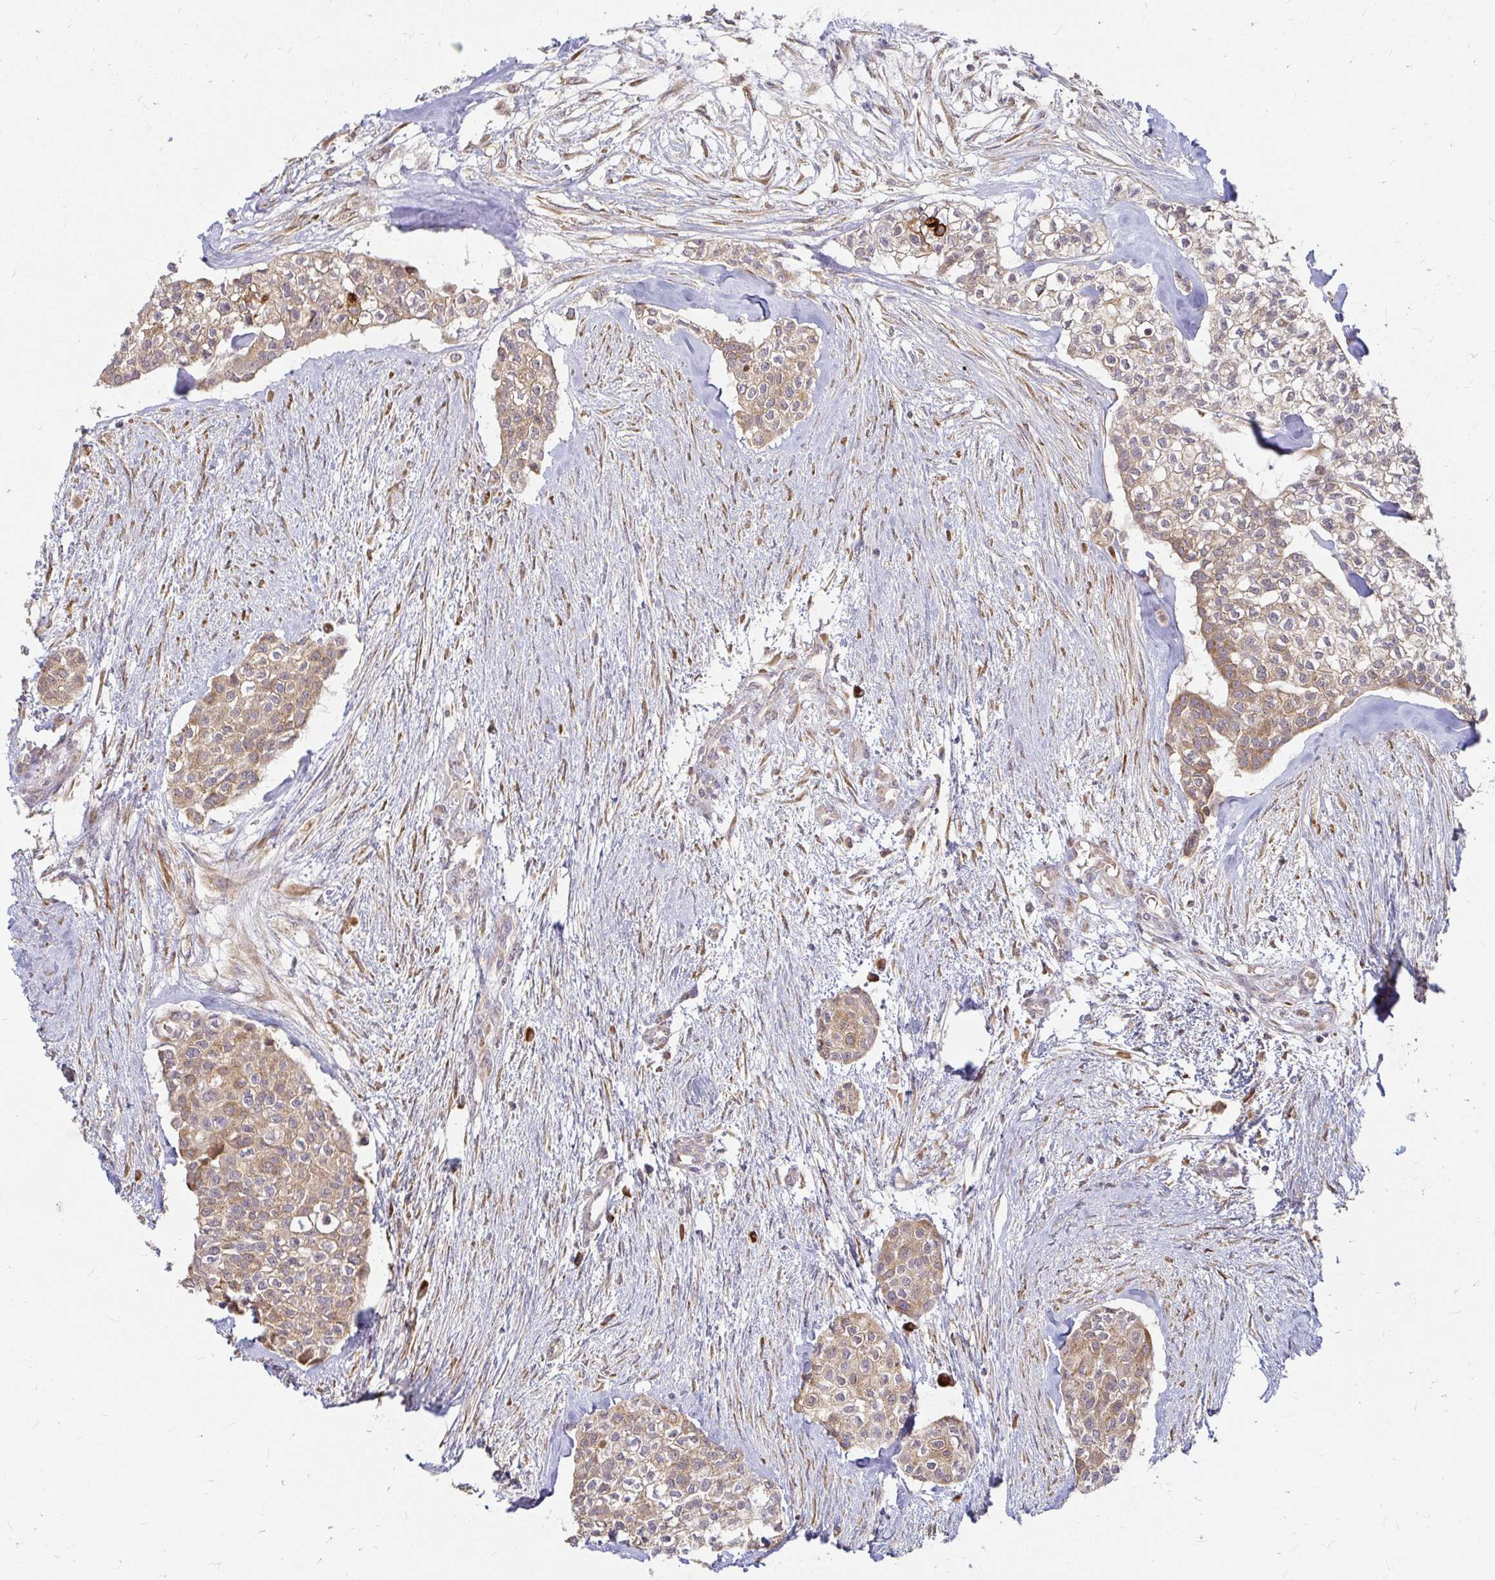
{"staining": {"intensity": "weak", "quantity": ">75%", "location": "cytoplasmic/membranous"}, "tissue": "head and neck cancer", "cell_type": "Tumor cells", "image_type": "cancer", "snomed": [{"axis": "morphology", "description": "Adenocarcinoma, NOS"}, {"axis": "topography", "description": "Head-Neck"}], "caption": "IHC of head and neck cancer reveals low levels of weak cytoplasmic/membranous positivity in approximately >75% of tumor cells.", "gene": "CAST", "patient": {"sex": "male", "age": 81}}